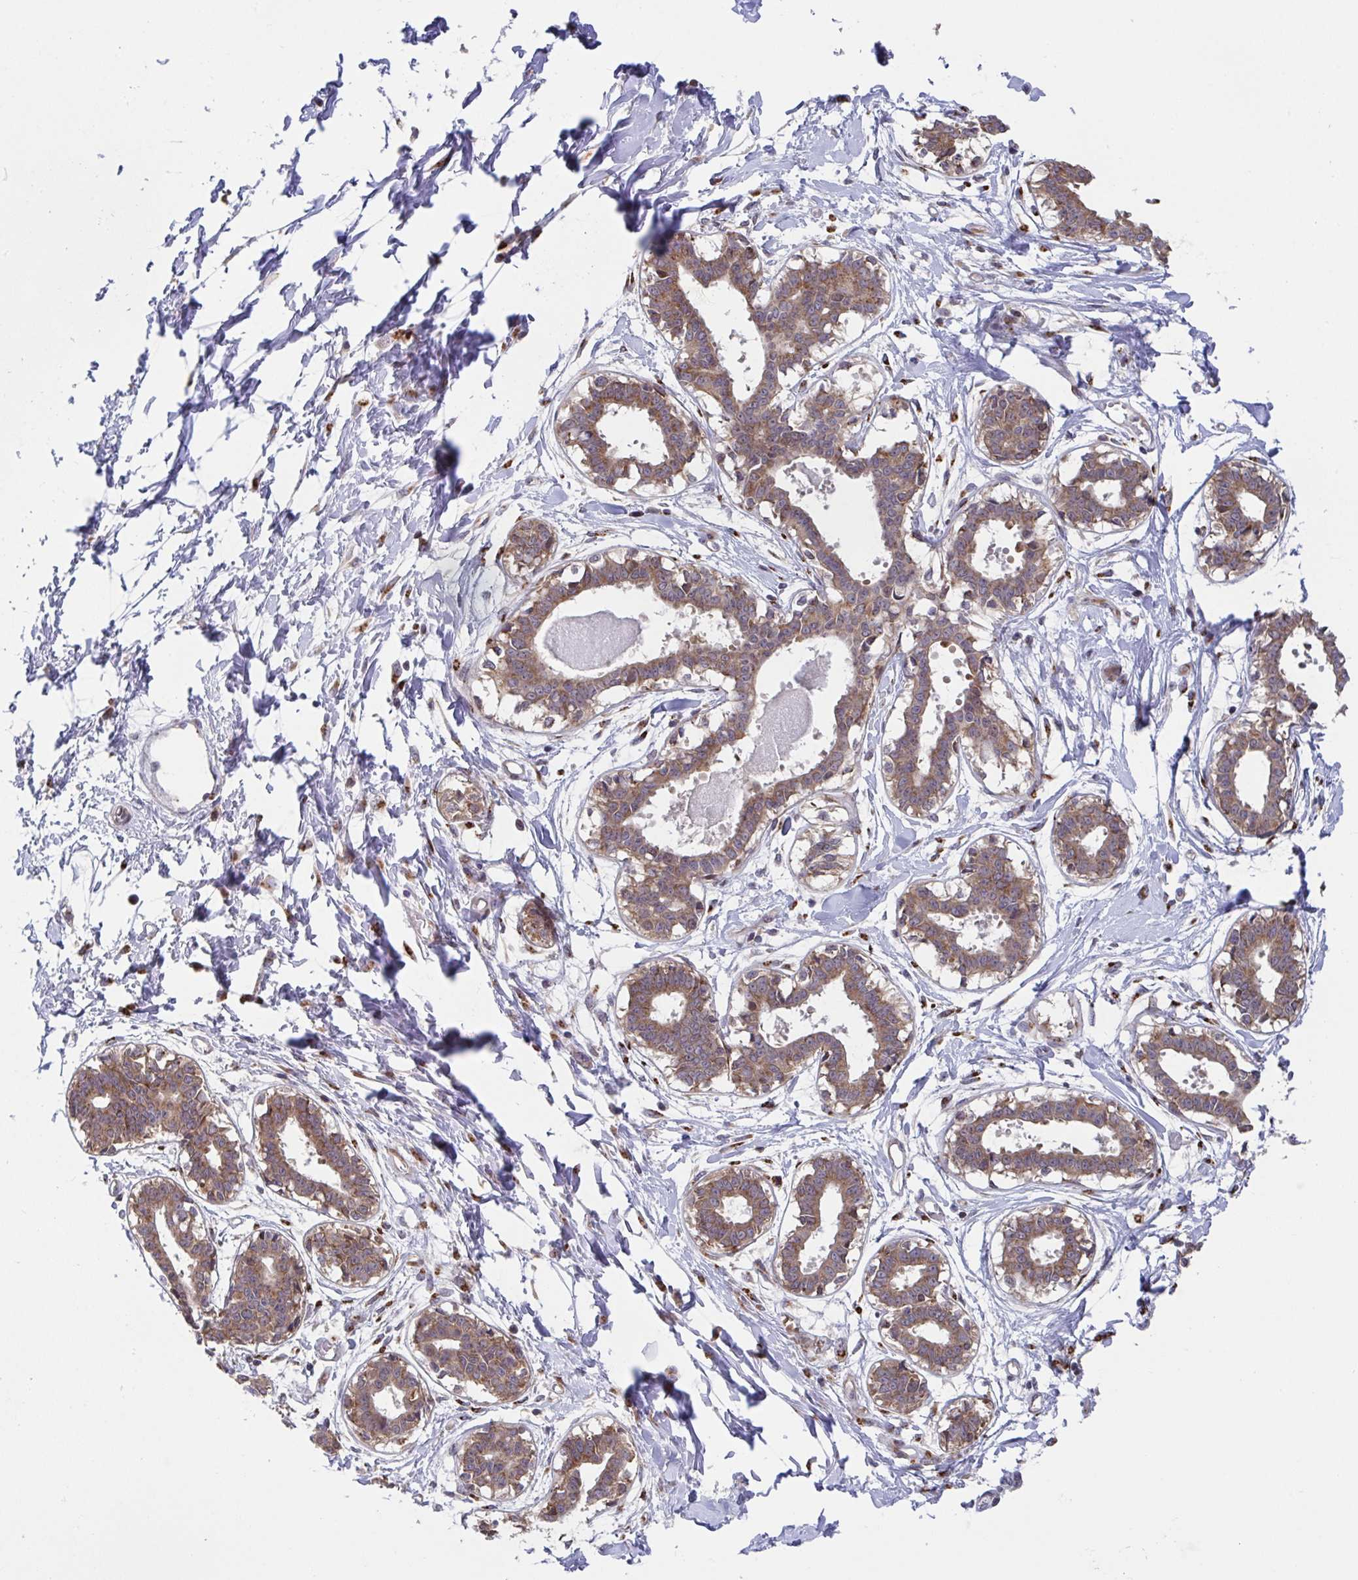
{"staining": {"intensity": "negative", "quantity": "none", "location": "none"}, "tissue": "breast", "cell_type": "Adipocytes", "image_type": "normal", "snomed": [{"axis": "morphology", "description": "Normal tissue, NOS"}, {"axis": "topography", "description": "Breast"}], "caption": "Immunohistochemistry (IHC) image of unremarkable breast: human breast stained with DAB displays no significant protein expression in adipocytes.", "gene": "ATP5MJ", "patient": {"sex": "female", "age": 45}}